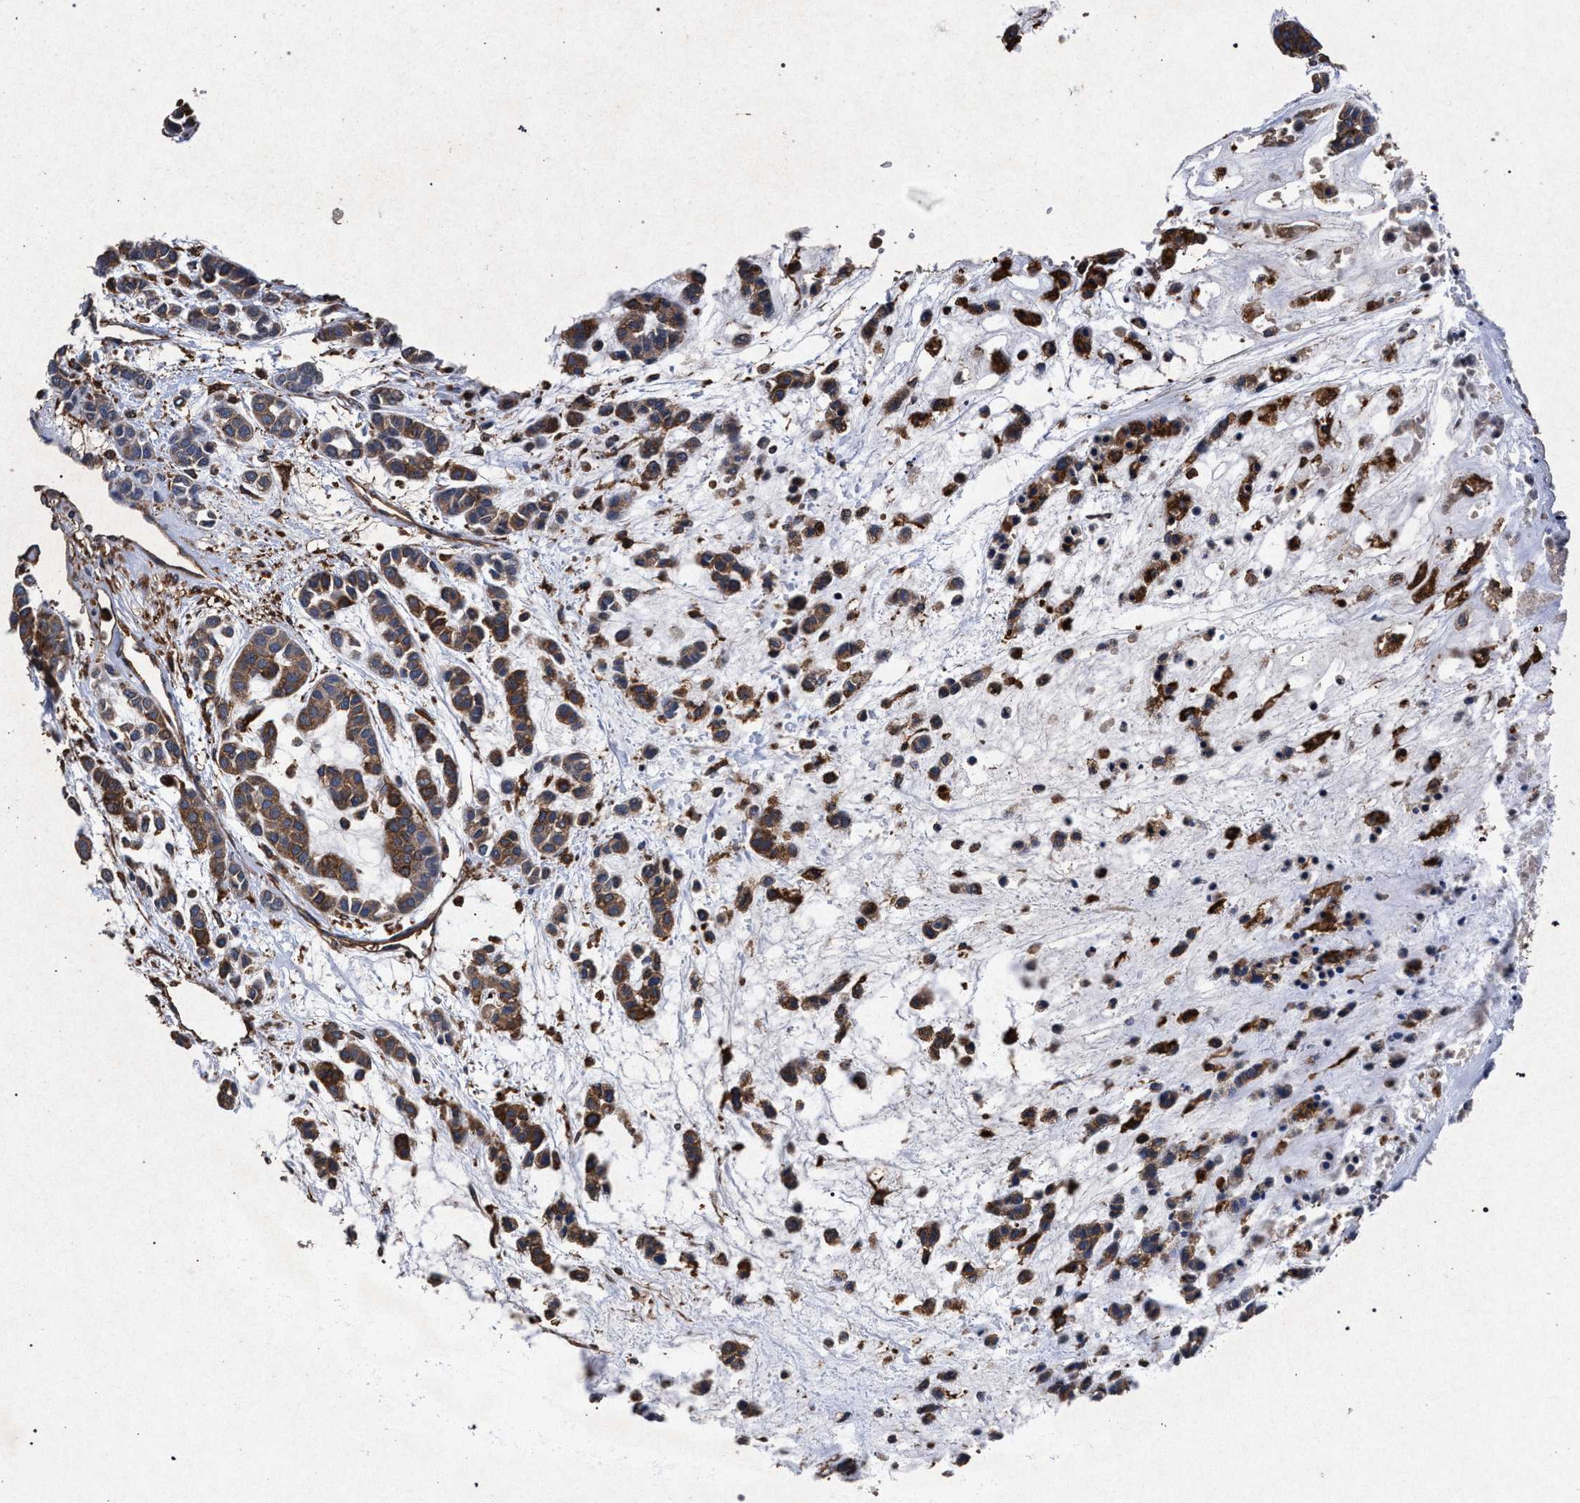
{"staining": {"intensity": "moderate", "quantity": ">75%", "location": "cytoplasmic/membranous"}, "tissue": "head and neck cancer", "cell_type": "Tumor cells", "image_type": "cancer", "snomed": [{"axis": "morphology", "description": "Adenocarcinoma, NOS"}, {"axis": "morphology", "description": "Adenoma, NOS"}, {"axis": "topography", "description": "Head-Neck"}], "caption": "Immunohistochemical staining of human head and neck adenocarcinoma displays medium levels of moderate cytoplasmic/membranous positivity in approximately >75% of tumor cells.", "gene": "MARCKS", "patient": {"sex": "female", "age": 55}}